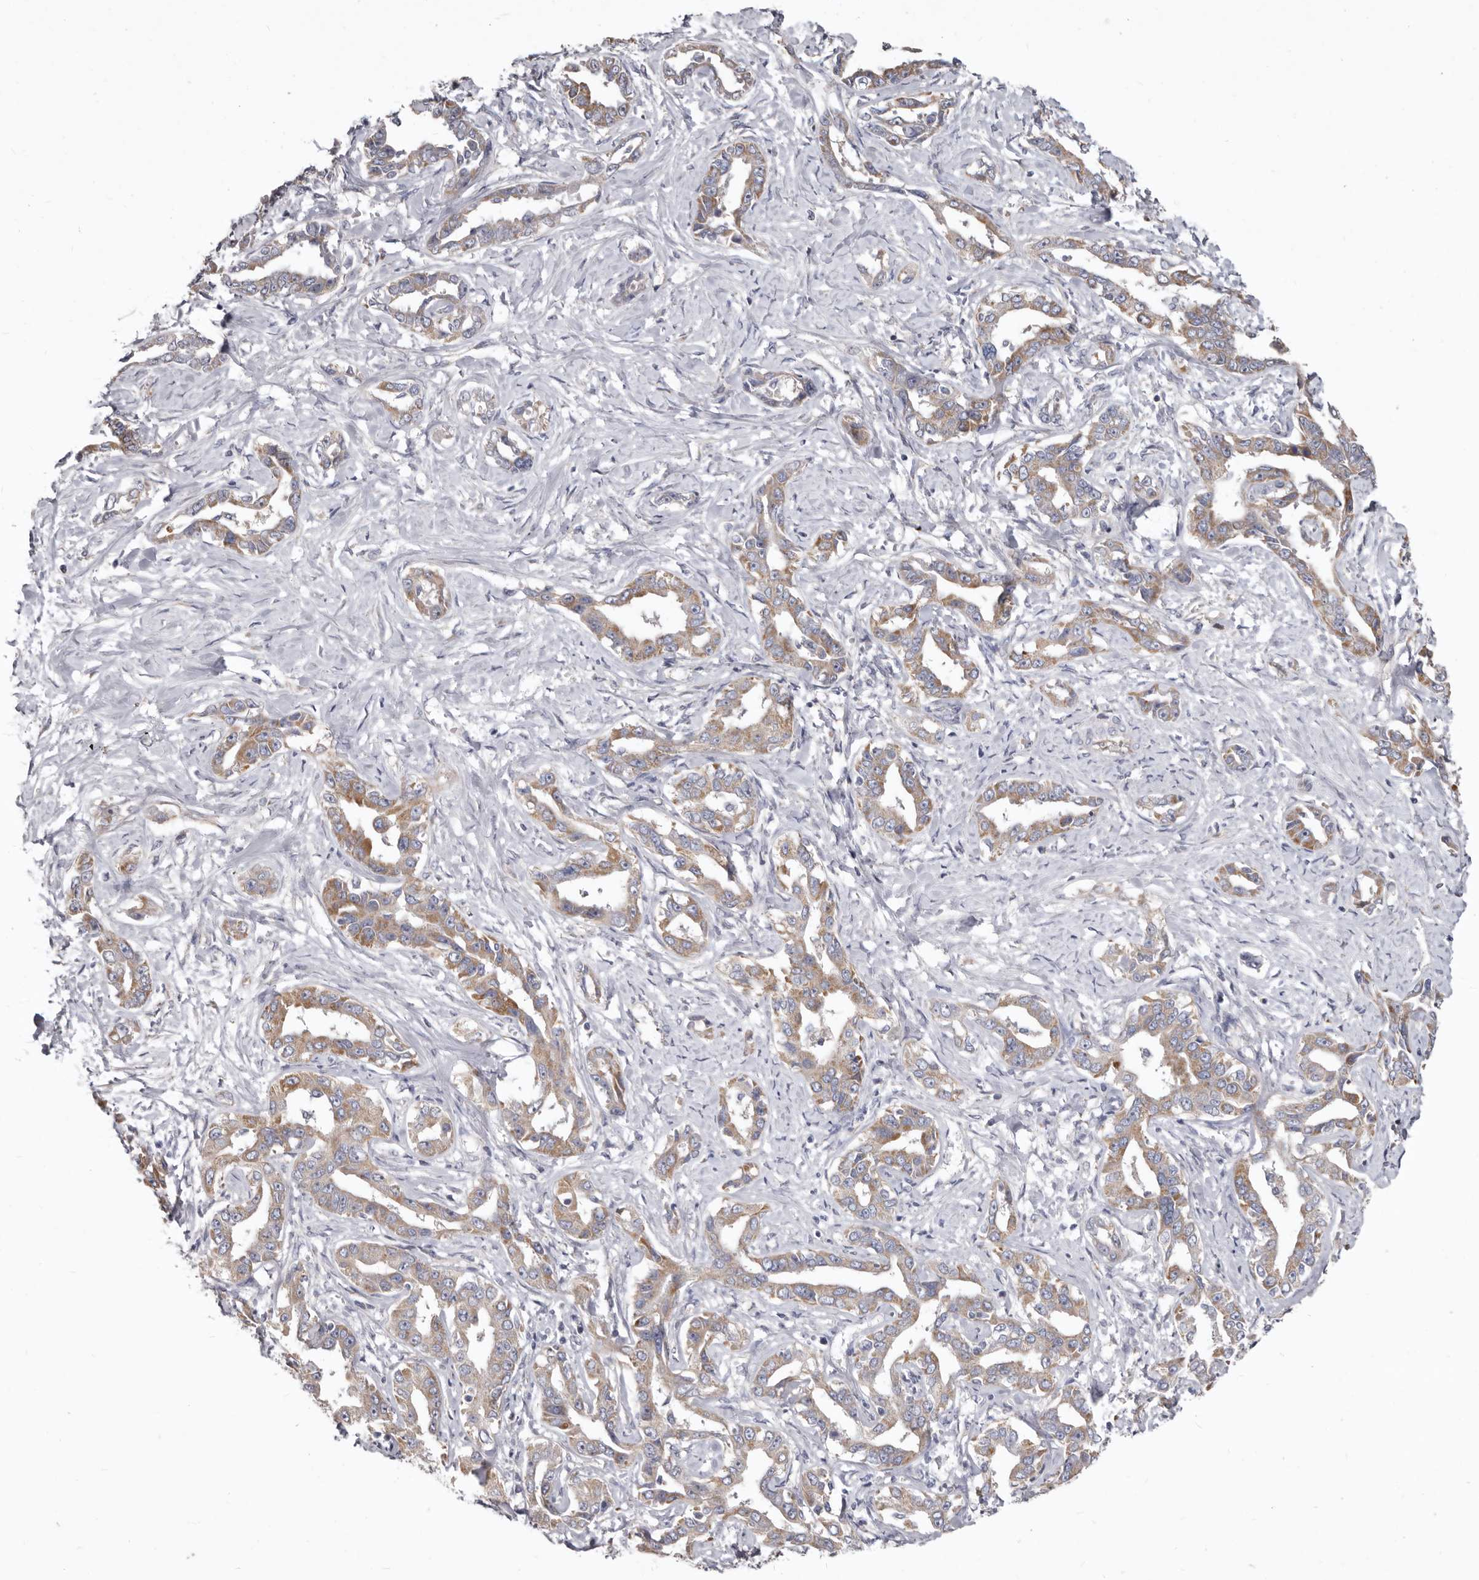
{"staining": {"intensity": "moderate", "quantity": ">75%", "location": "cytoplasmic/membranous"}, "tissue": "liver cancer", "cell_type": "Tumor cells", "image_type": "cancer", "snomed": [{"axis": "morphology", "description": "Cholangiocarcinoma"}, {"axis": "topography", "description": "Liver"}], "caption": "Approximately >75% of tumor cells in liver cholangiocarcinoma exhibit moderate cytoplasmic/membranous protein positivity as visualized by brown immunohistochemical staining.", "gene": "FMO2", "patient": {"sex": "male", "age": 59}}